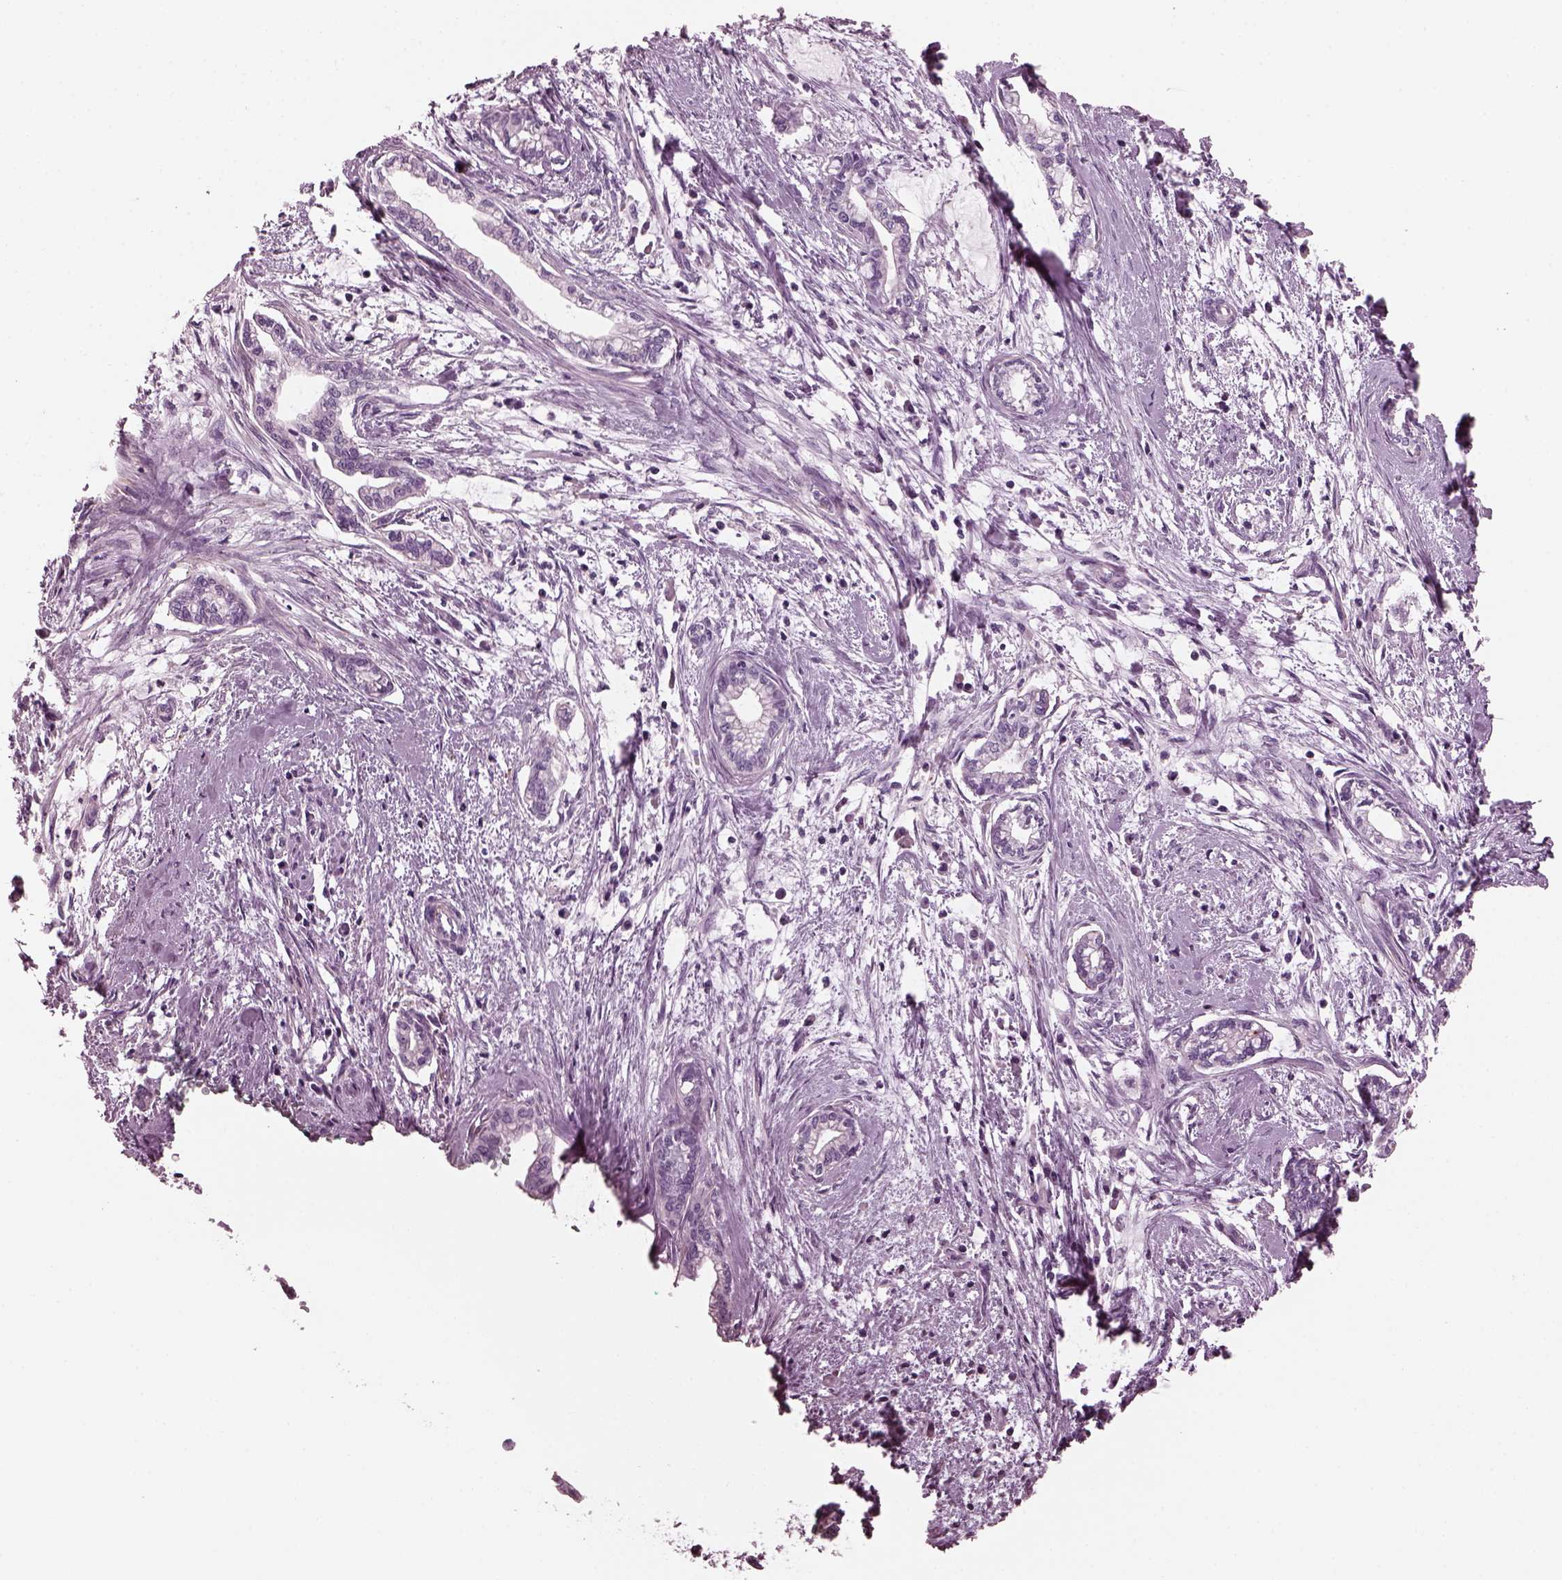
{"staining": {"intensity": "negative", "quantity": "none", "location": "none"}, "tissue": "cervical cancer", "cell_type": "Tumor cells", "image_type": "cancer", "snomed": [{"axis": "morphology", "description": "Adenocarcinoma, NOS"}, {"axis": "topography", "description": "Cervix"}], "caption": "The immunohistochemistry micrograph has no significant positivity in tumor cells of adenocarcinoma (cervical) tissue. Nuclei are stained in blue.", "gene": "GDF11", "patient": {"sex": "female", "age": 62}}